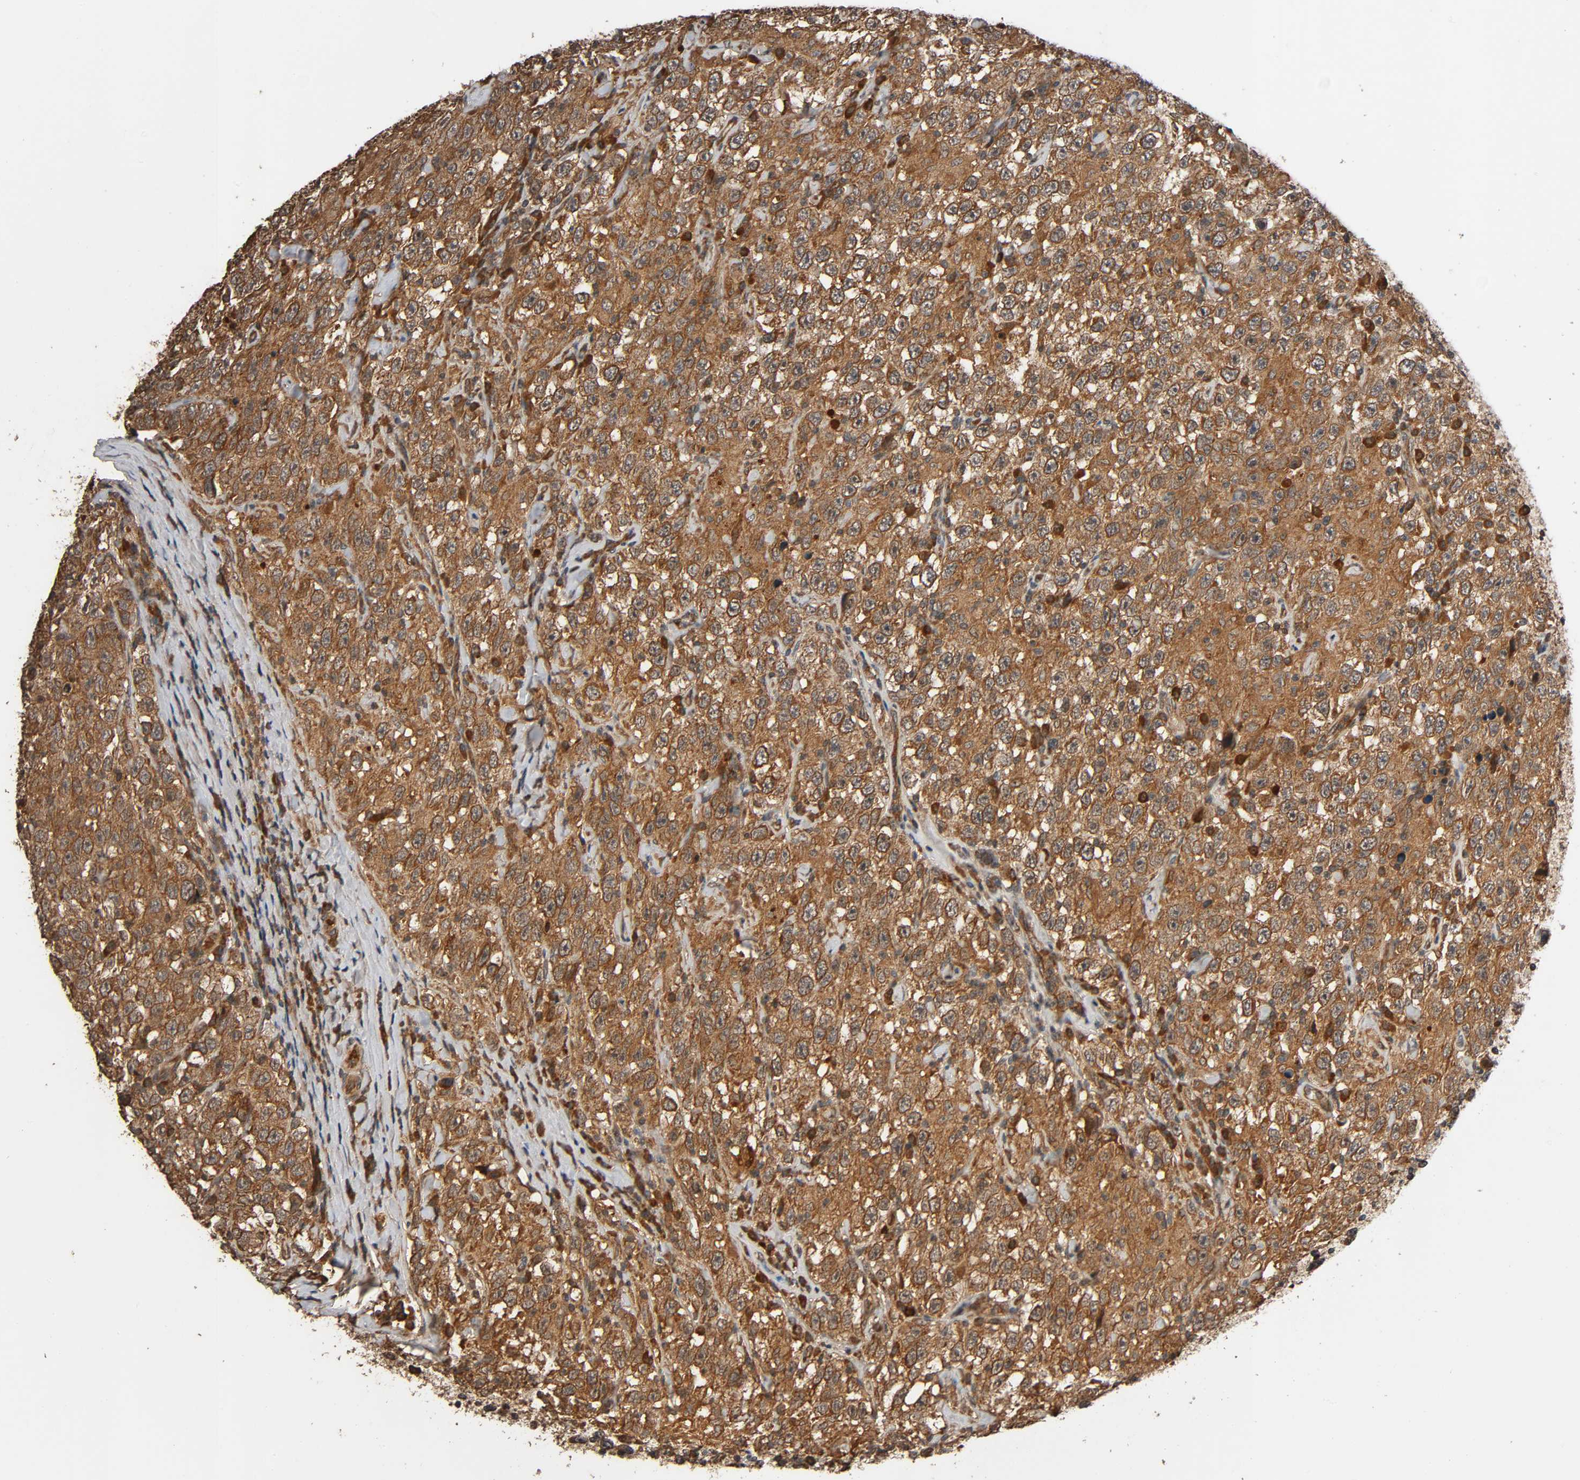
{"staining": {"intensity": "strong", "quantity": ">75%", "location": "cytoplasmic/membranous"}, "tissue": "testis cancer", "cell_type": "Tumor cells", "image_type": "cancer", "snomed": [{"axis": "morphology", "description": "Seminoma, NOS"}, {"axis": "topography", "description": "Testis"}], "caption": "Brown immunohistochemical staining in human testis cancer (seminoma) reveals strong cytoplasmic/membranous staining in approximately >75% of tumor cells. (DAB (3,3'-diaminobenzidine) IHC with brightfield microscopy, high magnification).", "gene": "MAP3K8", "patient": {"sex": "male", "age": 41}}